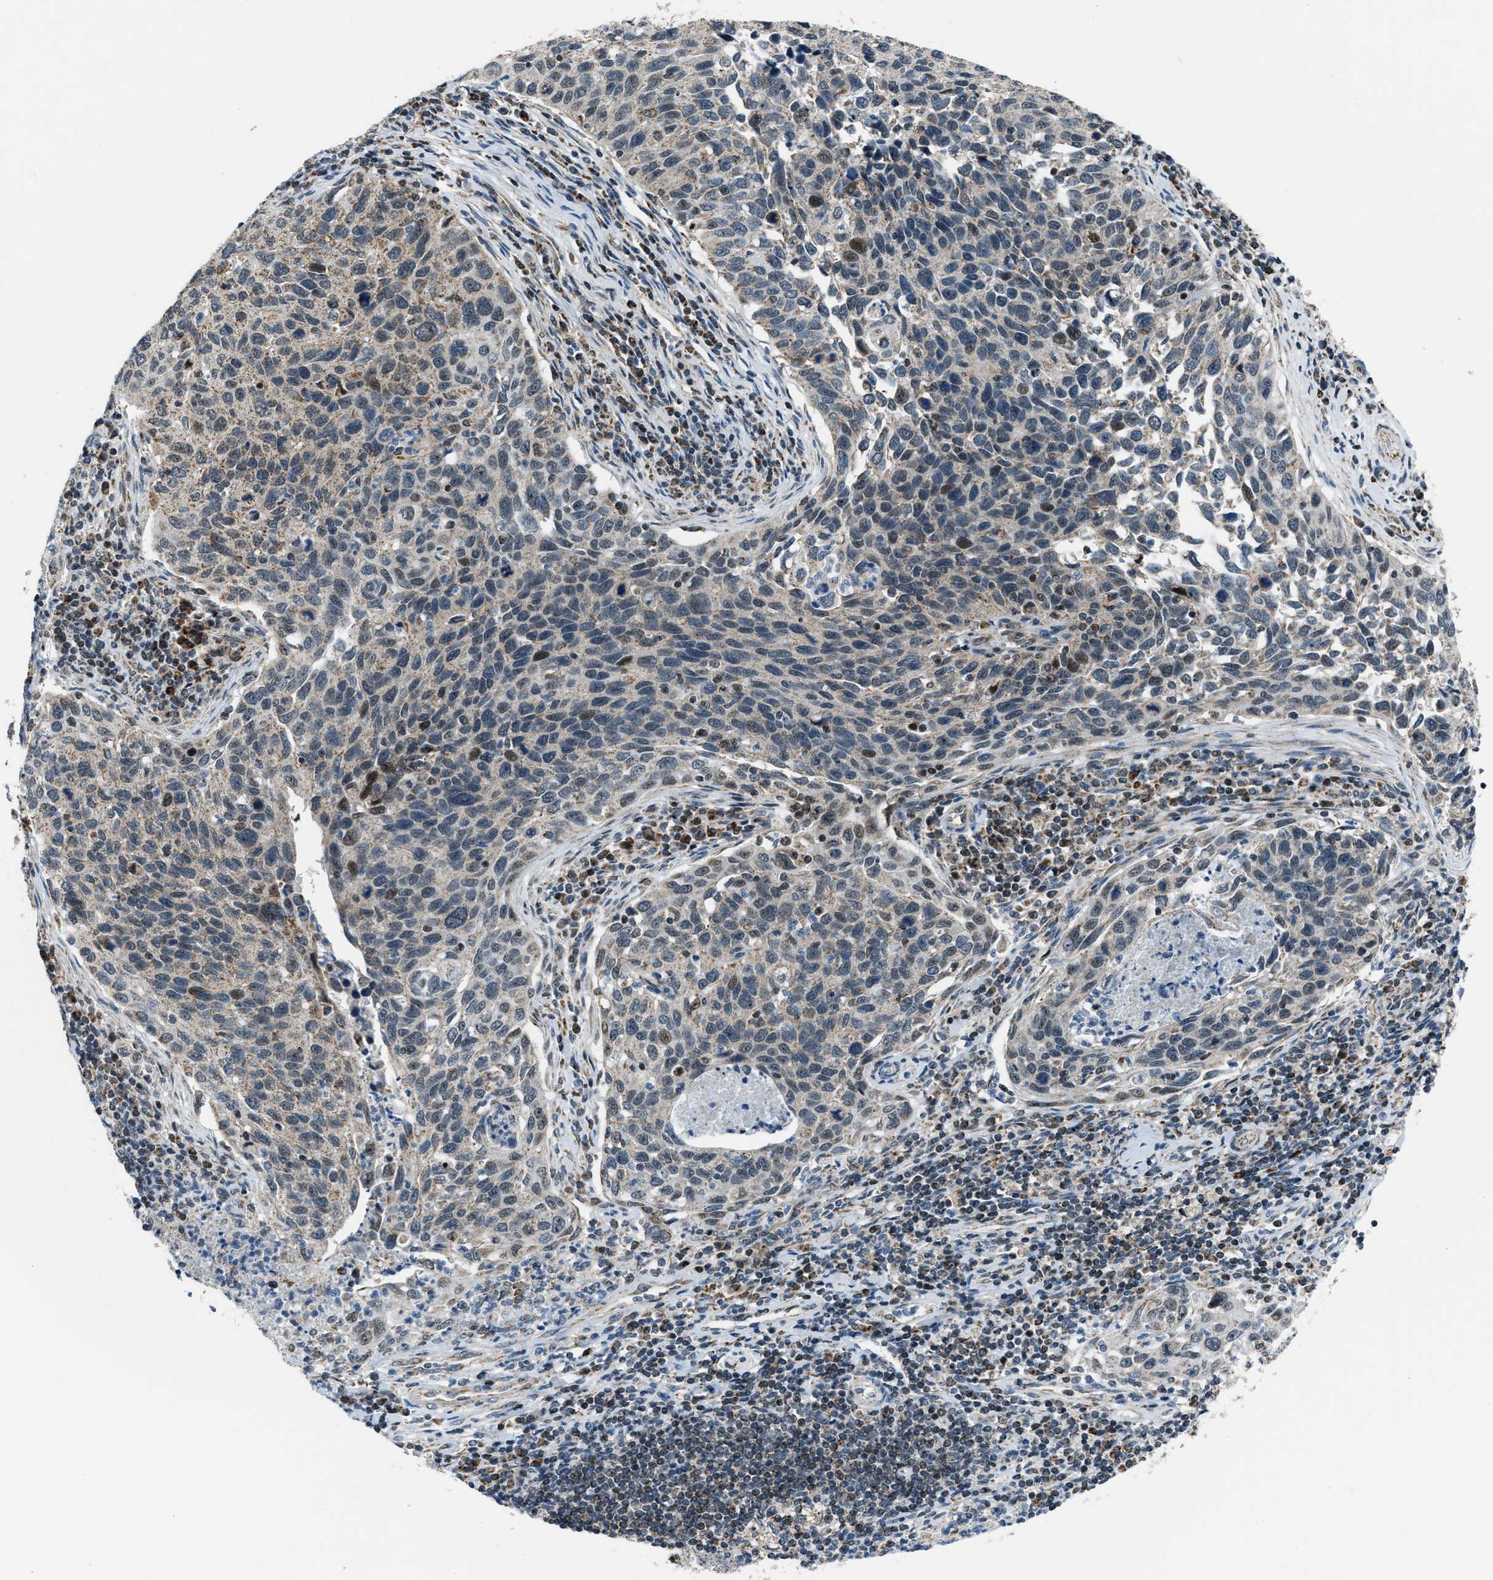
{"staining": {"intensity": "weak", "quantity": "25%-75%", "location": "cytoplasmic/membranous"}, "tissue": "cervical cancer", "cell_type": "Tumor cells", "image_type": "cancer", "snomed": [{"axis": "morphology", "description": "Squamous cell carcinoma, NOS"}, {"axis": "topography", "description": "Cervix"}], "caption": "Cervical squamous cell carcinoma stained with a brown dye demonstrates weak cytoplasmic/membranous positive staining in approximately 25%-75% of tumor cells.", "gene": "CHN2", "patient": {"sex": "female", "age": 53}}